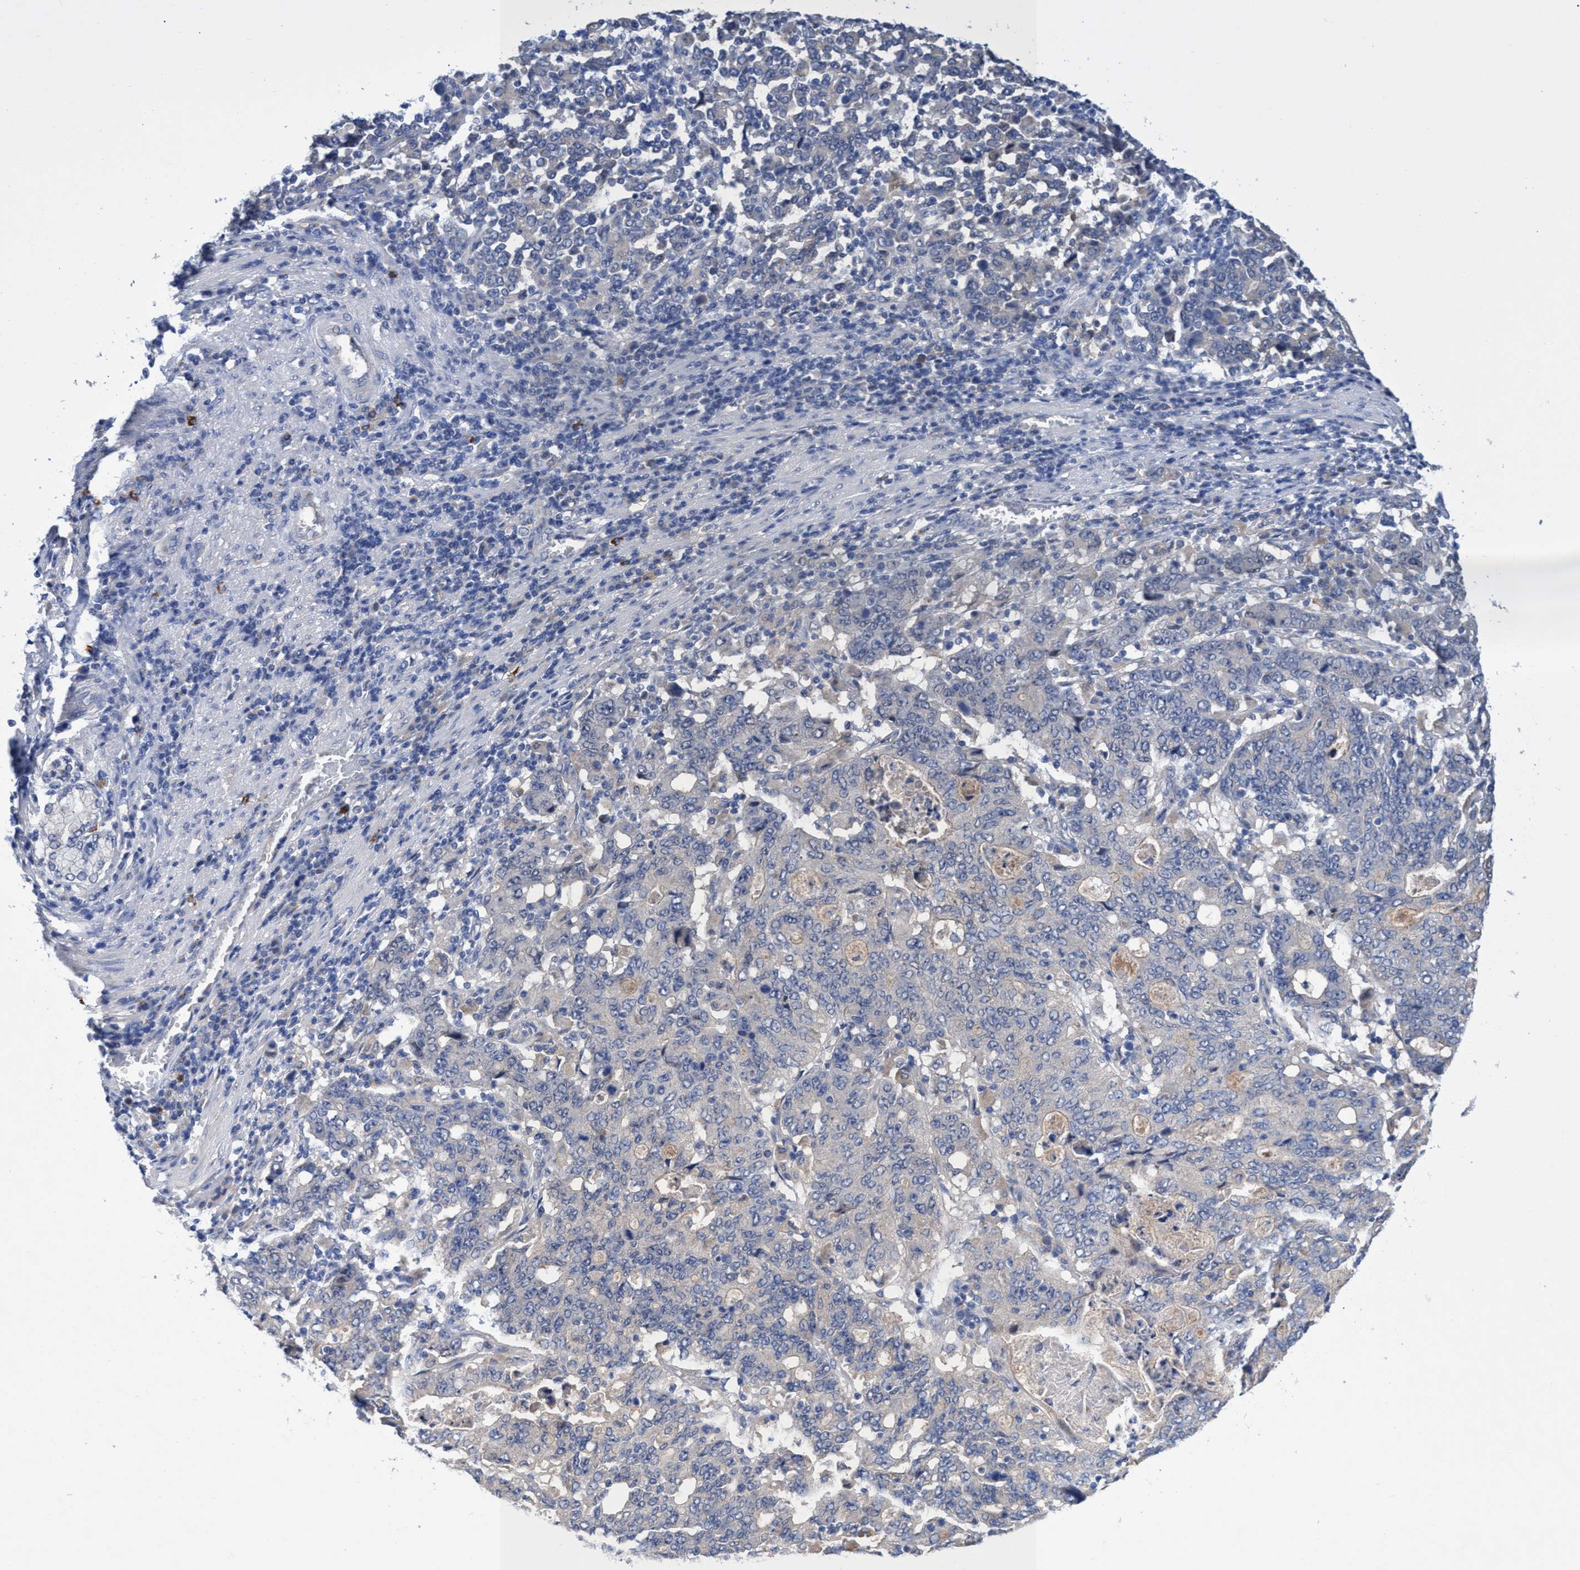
{"staining": {"intensity": "negative", "quantity": "none", "location": "none"}, "tissue": "stomach cancer", "cell_type": "Tumor cells", "image_type": "cancer", "snomed": [{"axis": "morphology", "description": "Adenocarcinoma, NOS"}, {"axis": "topography", "description": "Stomach, upper"}], "caption": "The immunohistochemistry (IHC) photomicrograph has no significant positivity in tumor cells of stomach cancer tissue.", "gene": "SVEP1", "patient": {"sex": "male", "age": 69}}